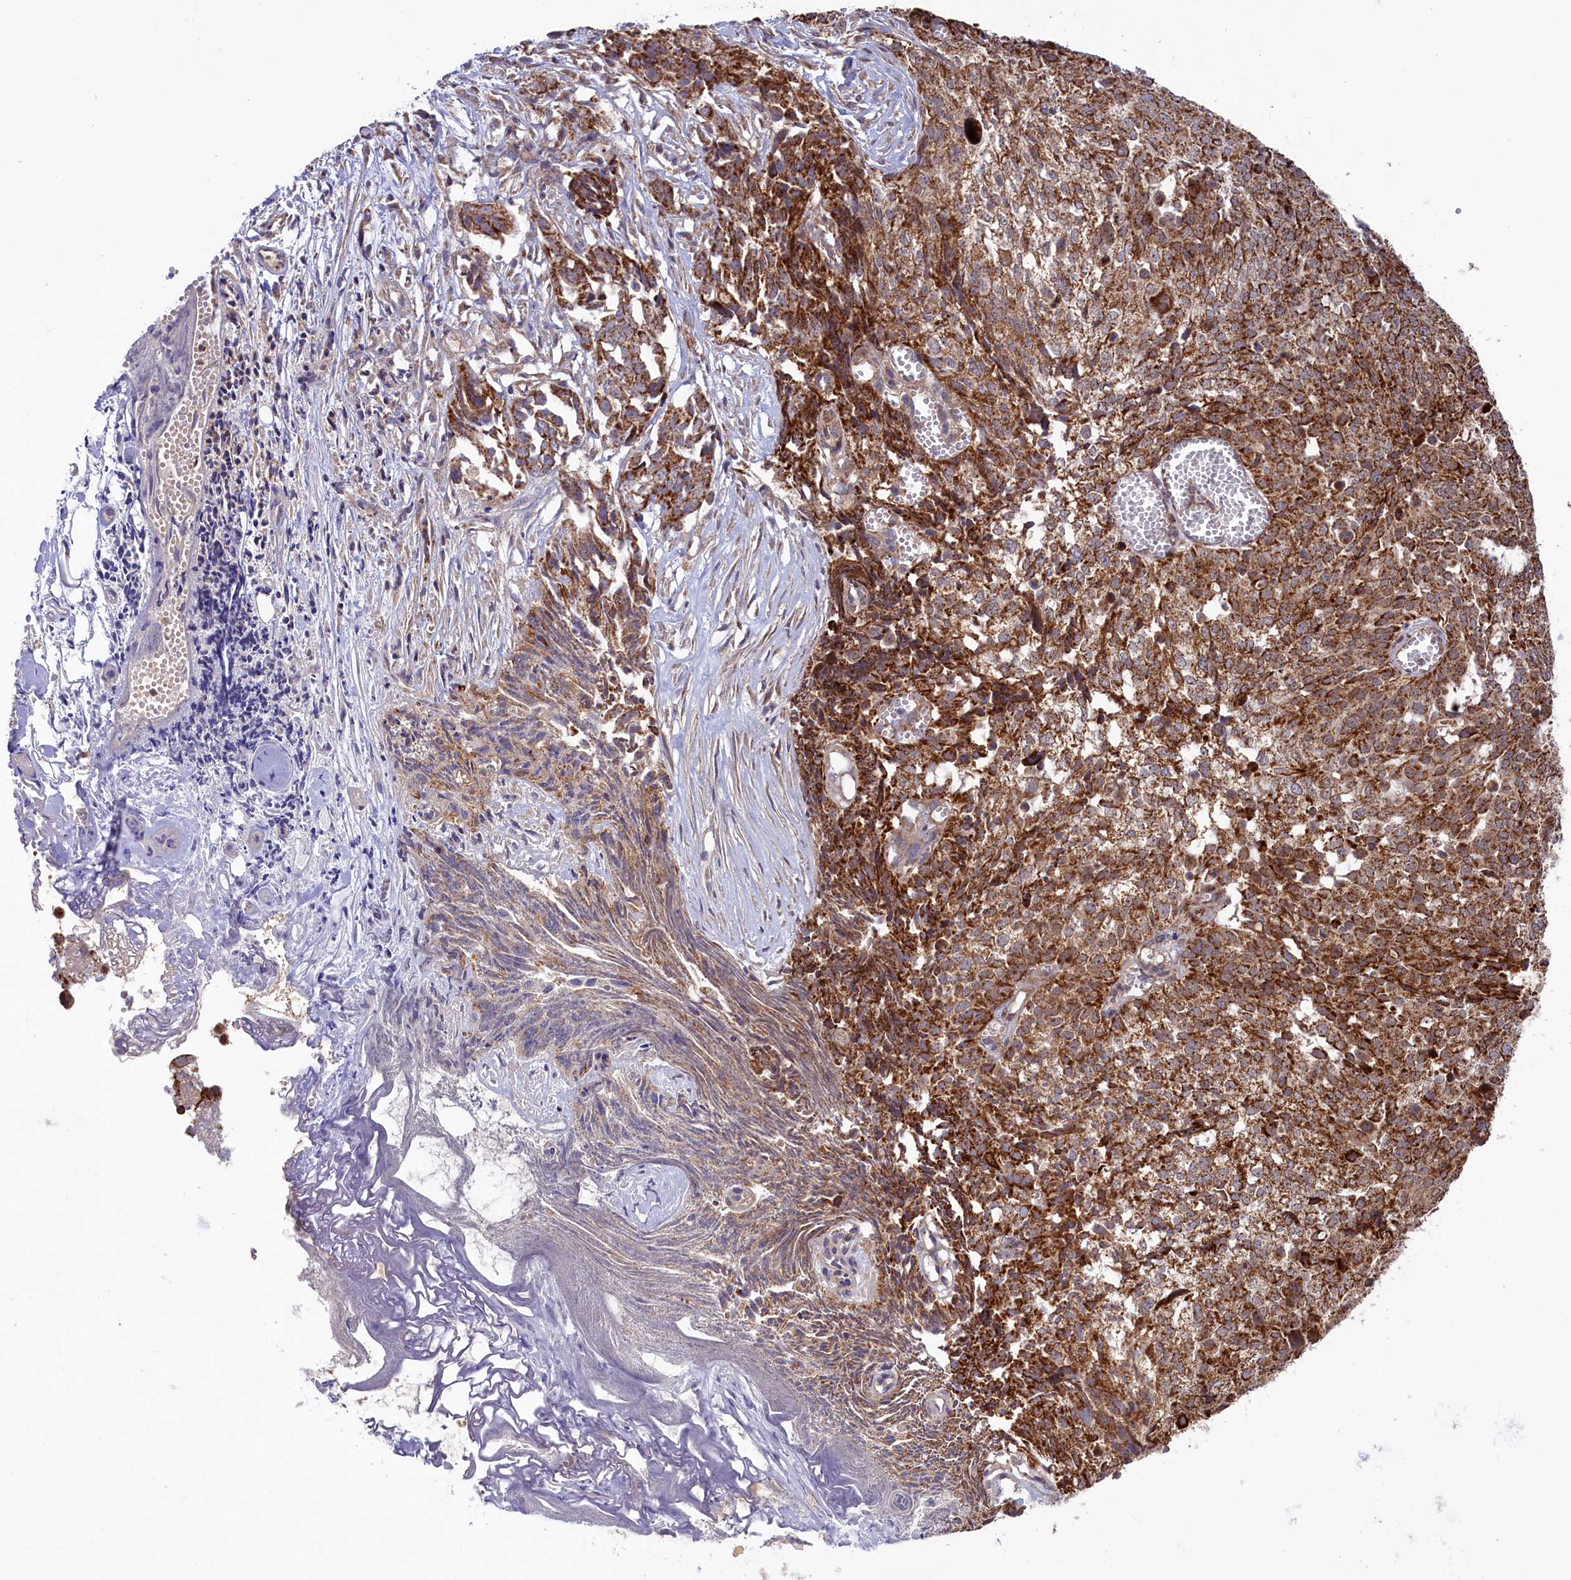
{"staining": {"intensity": "strong", "quantity": ">75%", "location": "cytoplasmic/membranous"}, "tissue": "ovarian cancer", "cell_type": "Tumor cells", "image_type": "cancer", "snomed": [{"axis": "morphology", "description": "Cystadenocarcinoma, serous, NOS"}, {"axis": "topography", "description": "Soft tissue"}, {"axis": "topography", "description": "Ovary"}], "caption": "About >75% of tumor cells in human ovarian cancer (serous cystadenocarcinoma) reveal strong cytoplasmic/membranous protein expression as visualized by brown immunohistochemical staining.", "gene": "DUS3L", "patient": {"sex": "female", "age": 57}}